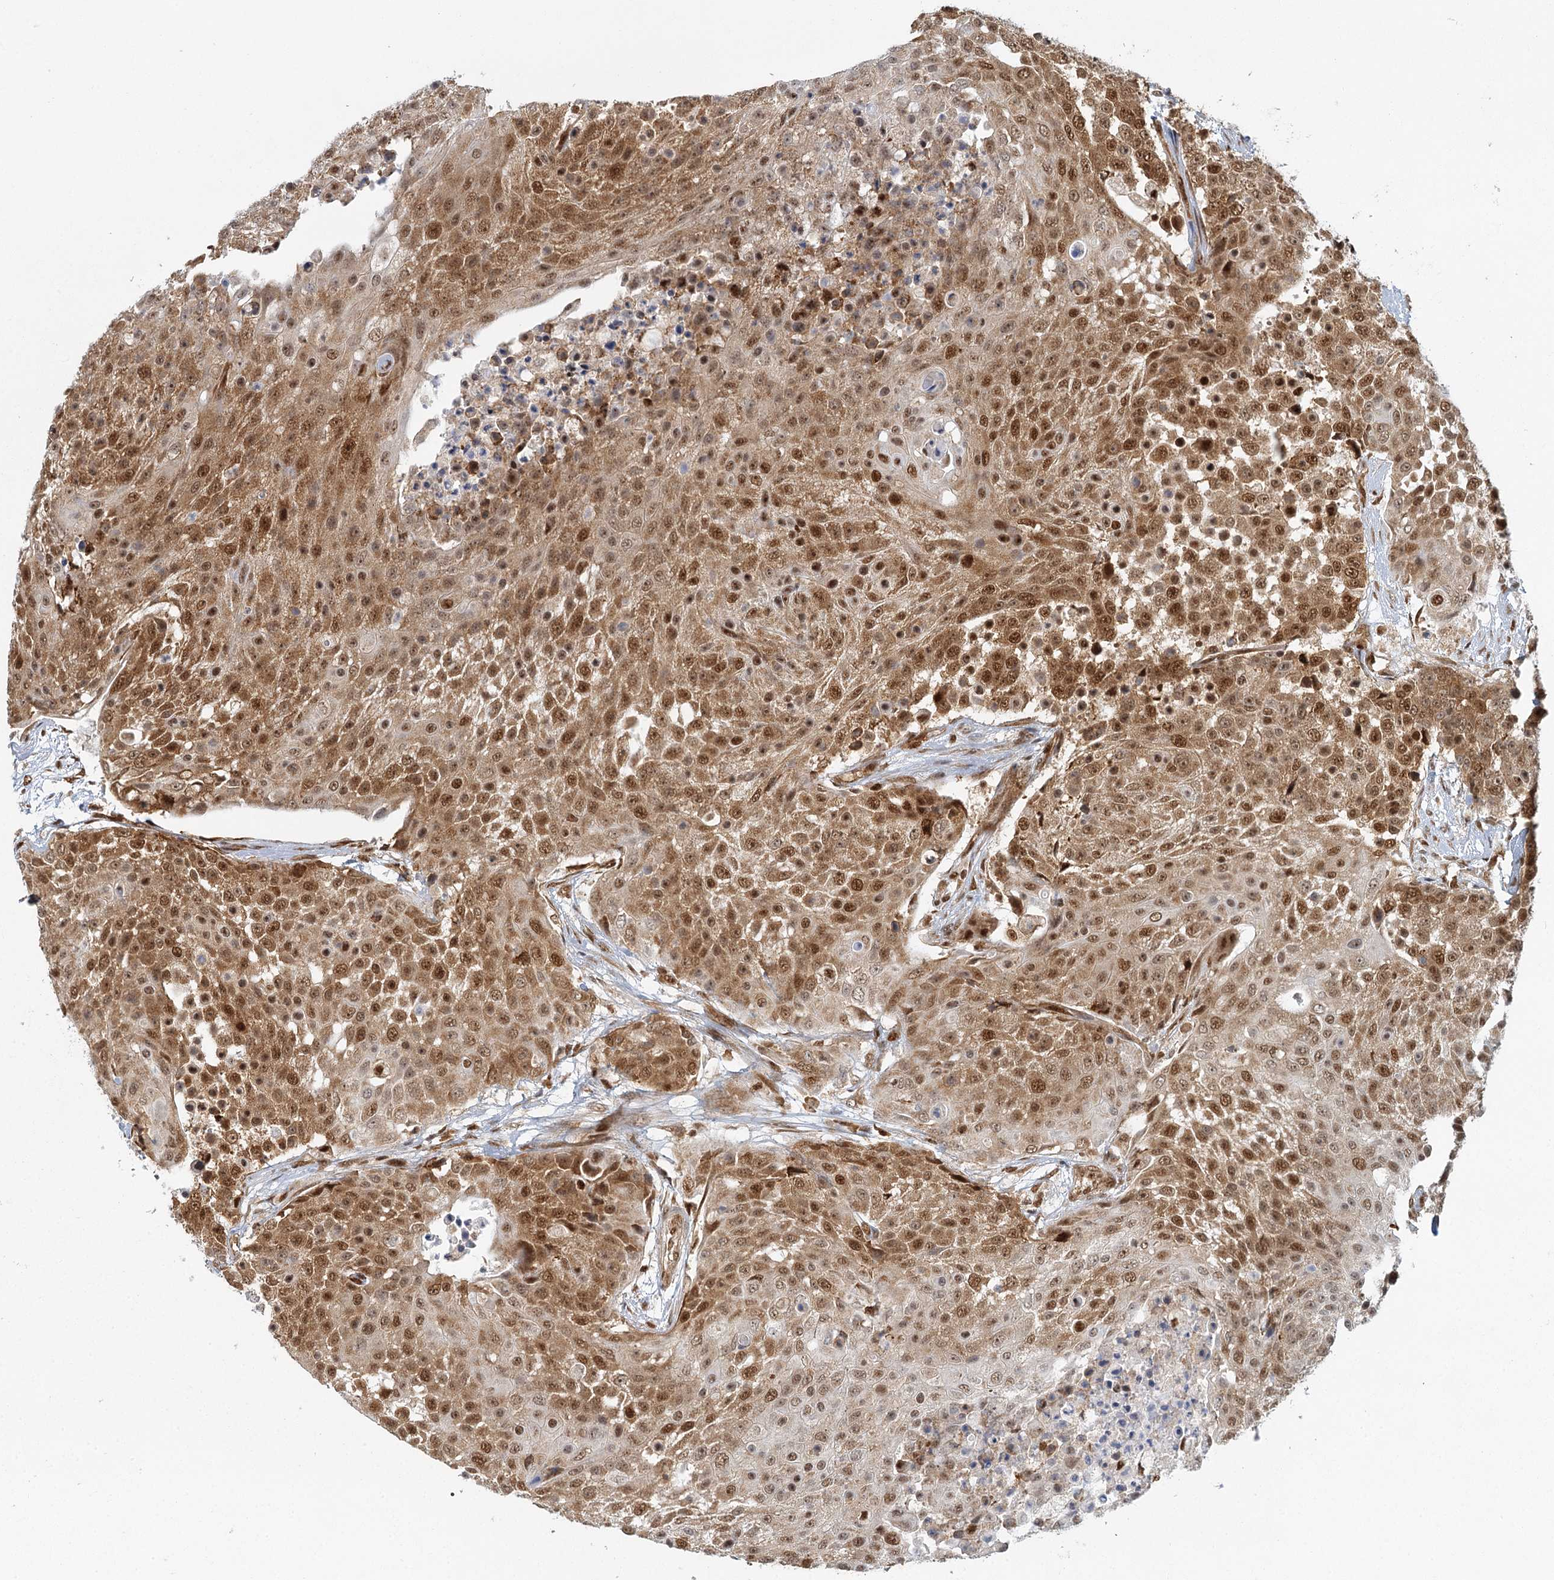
{"staining": {"intensity": "moderate", "quantity": ">75%", "location": "cytoplasmic/membranous,nuclear"}, "tissue": "urothelial cancer", "cell_type": "Tumor cells", "image_type": "cancer", "snomed": [{"axis": "morphology", "description": "Urothelial carcinoma, High grade"}, {"axis": "topography", "description": "Urinary bladder"}], "caption": "Urothelial cancer stained for a protein (brown) exhibits moderate cytoplasmic/membranous and nuclear positive expression in about >75% of tumor cells.", "gene": "GPATCH11", "patient": {"sex": "female", "age": 63}}